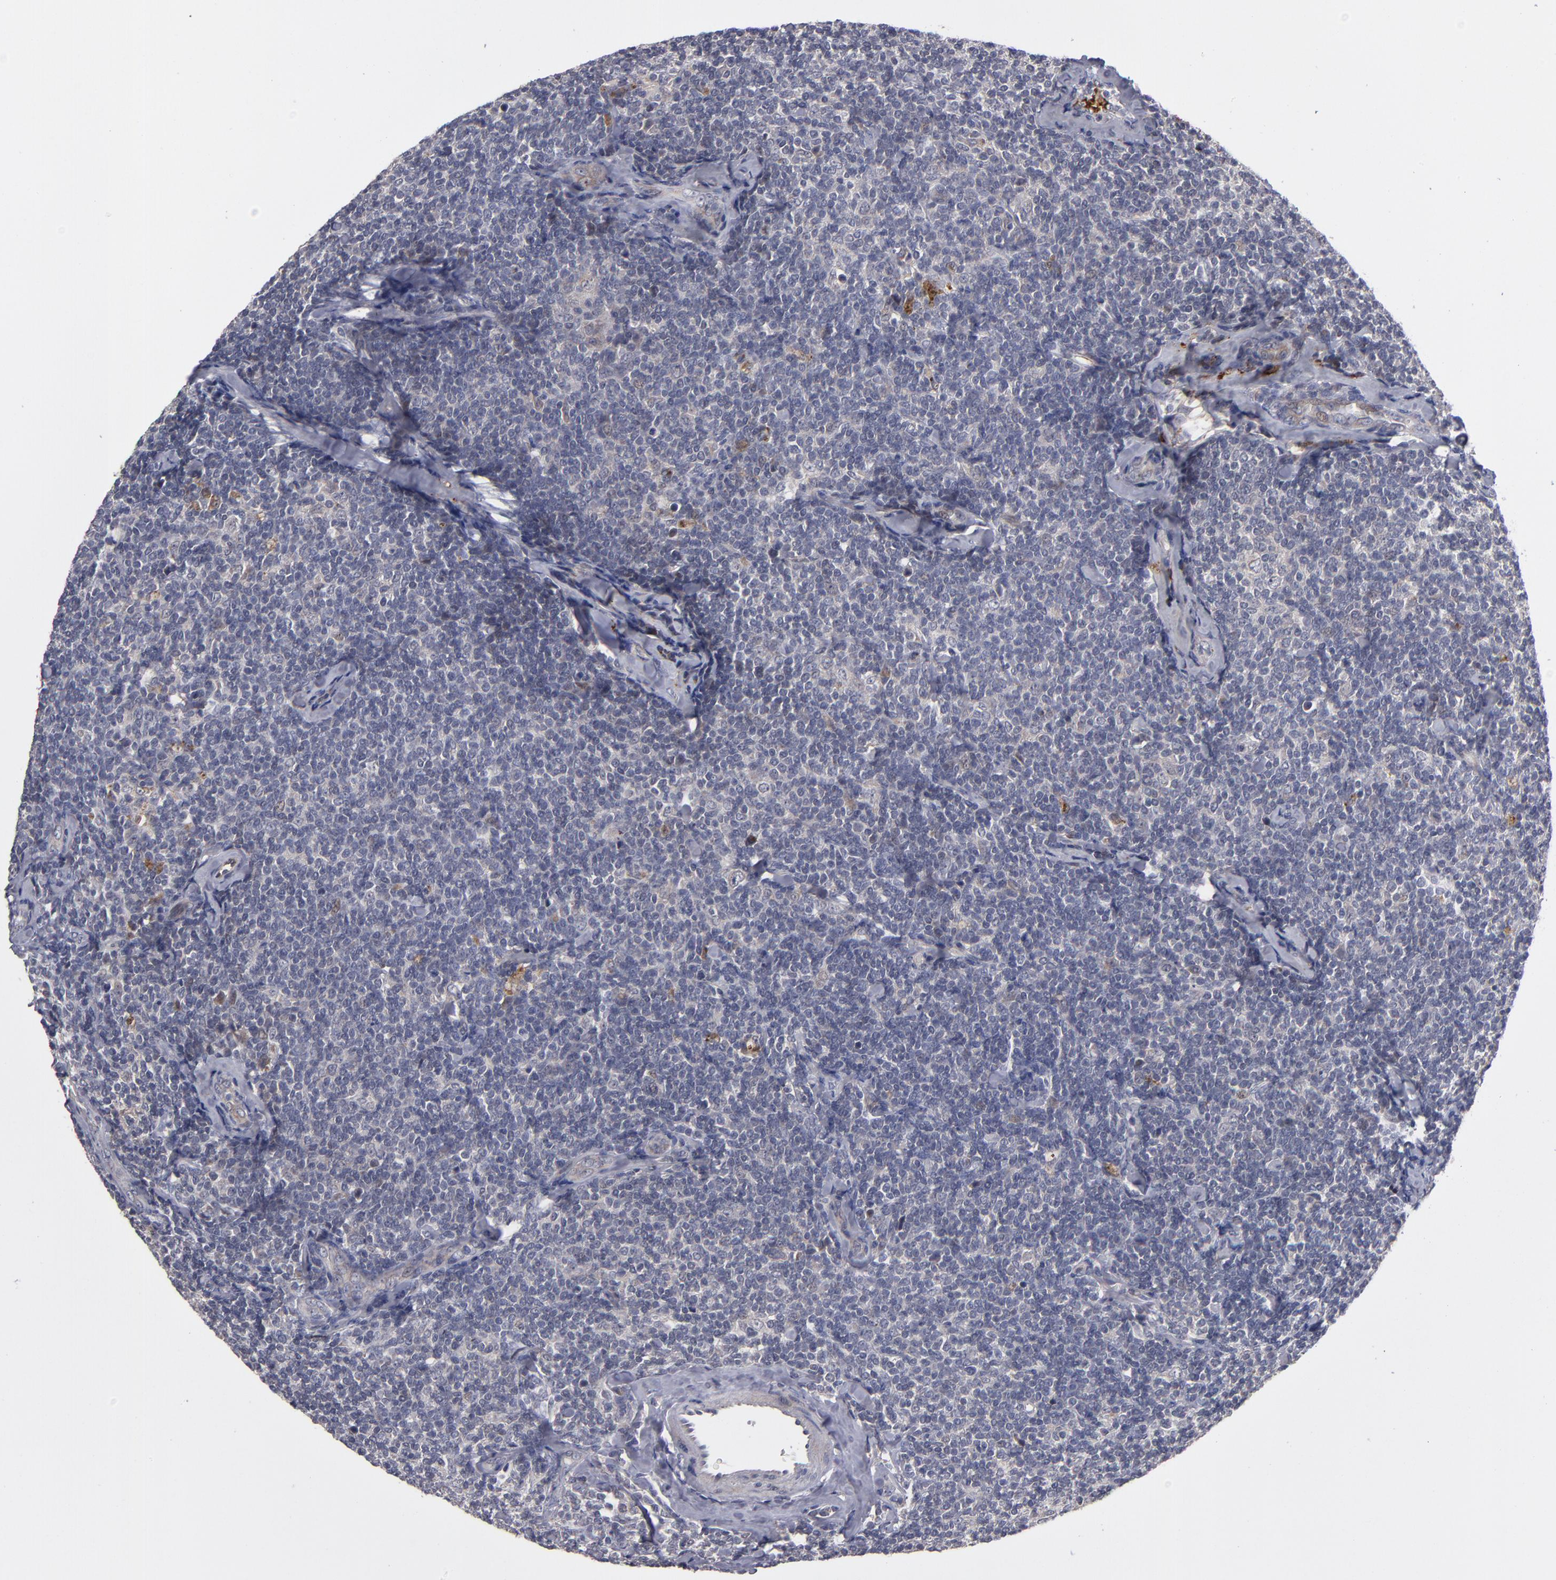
{"staining": {"intensity": "negative", "quantity": "none", "location": "none"}, "tissue": "lymphoma", "cell_type": "Tumor cells", "image_type": "cancer", "snomed": [{"axis": "morphology", "description": "Malignant lymphoma, non-Hodgkin's type, Low grade"}, {"axis": "topography", "description": "Lymph node"}], "caption": "Image shows no significant protein positivity in tumor cells of malignant lymphoma, non-Hodgkin's type (low-grade). (Brightfield microscopy of DAB (3,3'-diaminobenzidine) IHC at high magnification).", "gene": "EXD2", "patient": {"sex": "female", "age": 56}}